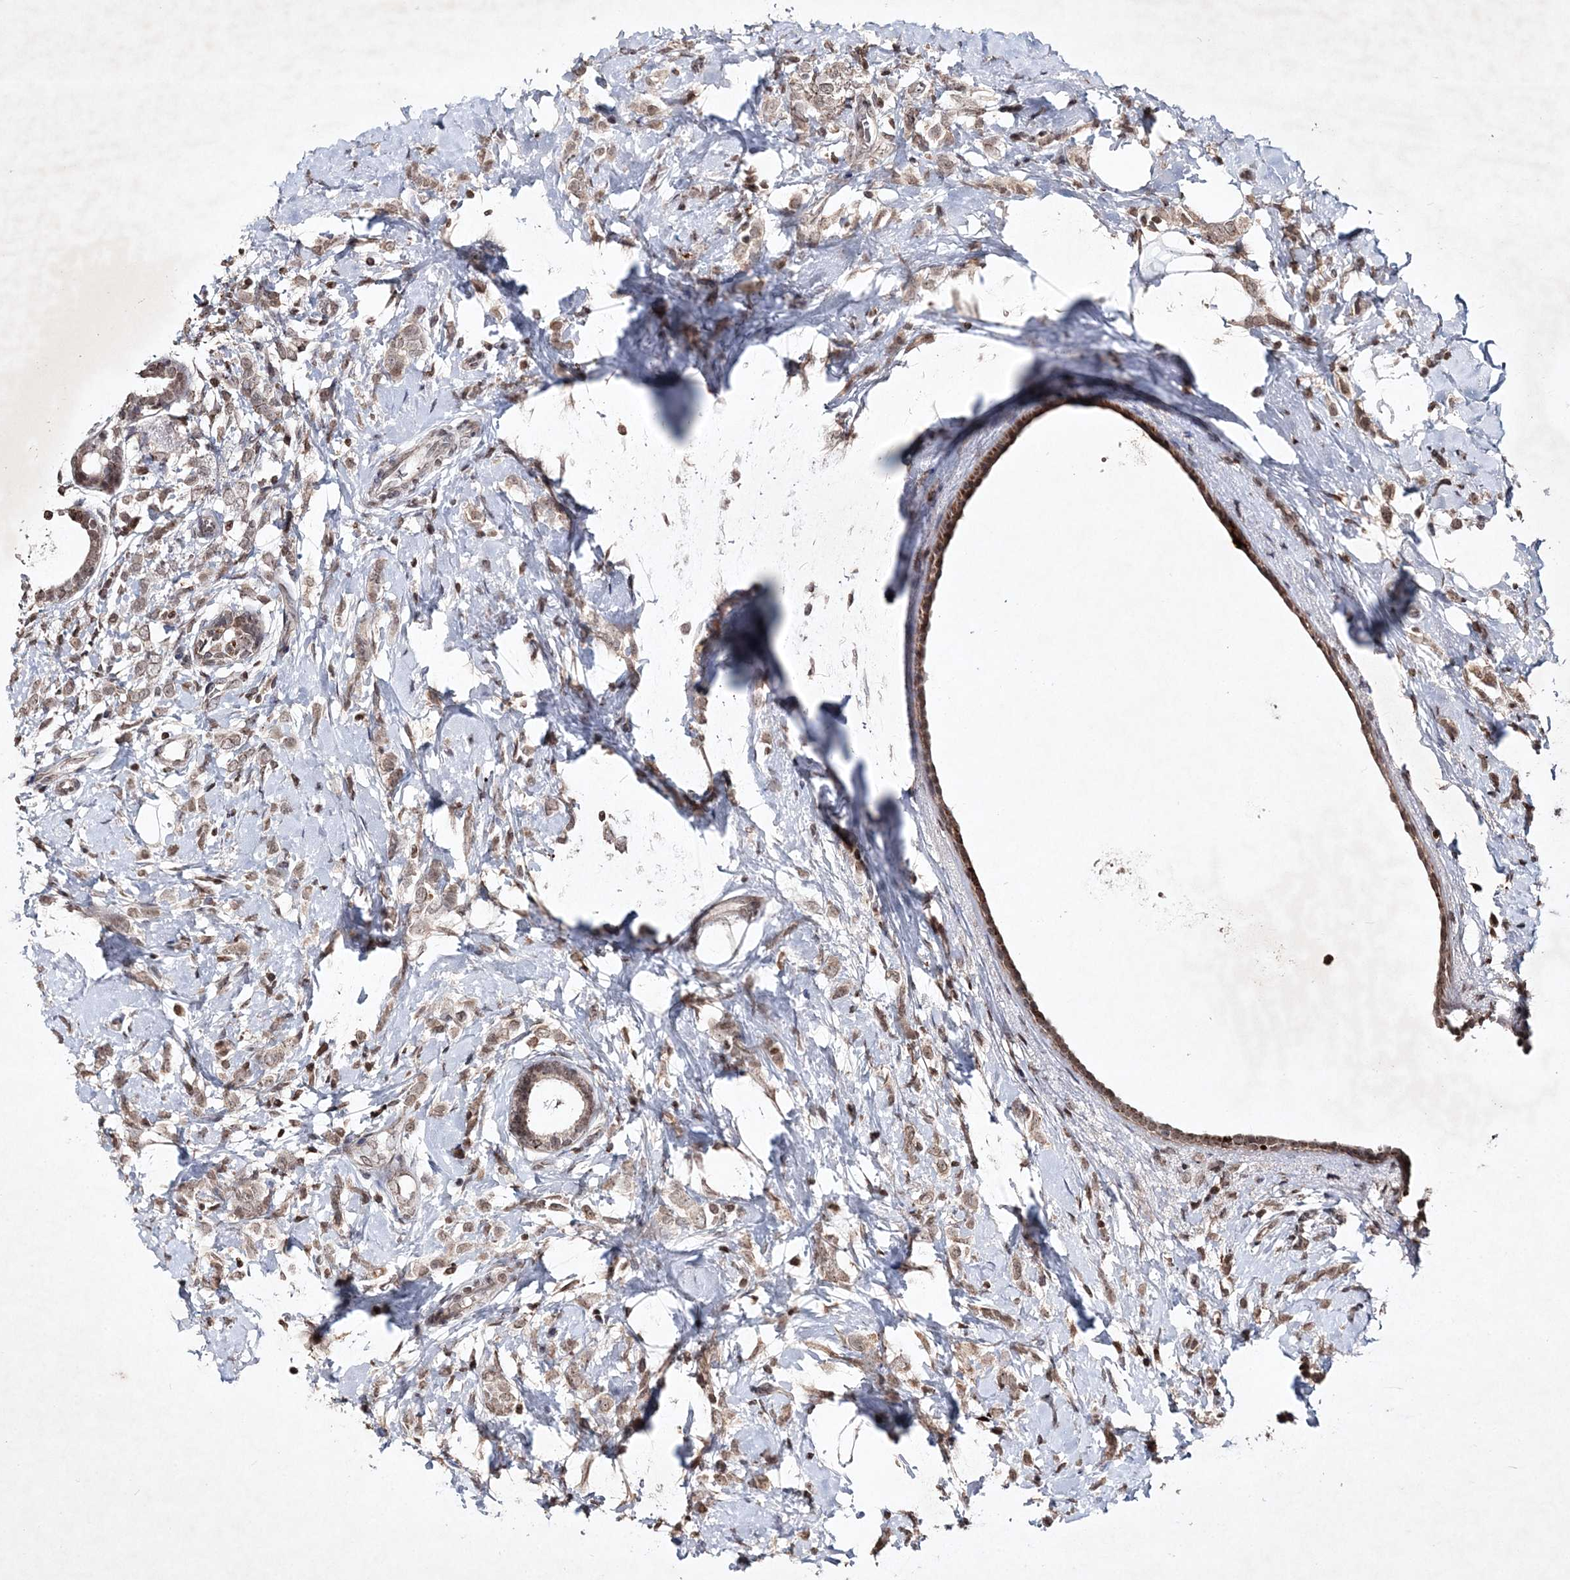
{"staining": {"intensity": "moderate", "quantity": ">75%", "location": "cytoplasmic/membranous,nuclear"}, "tissue": "breast cancer", "cell_type": "Tumor cells", "image_type": "cancer", "snomed": [{"axis": "morphology", "description": "Lobular carcinoma"}, {"axis": "topography", "description": "Breast"}], "caption": "Immunohistochemistry of human breast cancer (lobular carcinoma) reveals medium levels of moderate cytoplasmic/membranous and nuclear expression in approximately >75% of tumor cells.", "gene": "SOWAHB", "patient": {"sex": "female", "age": 47}}